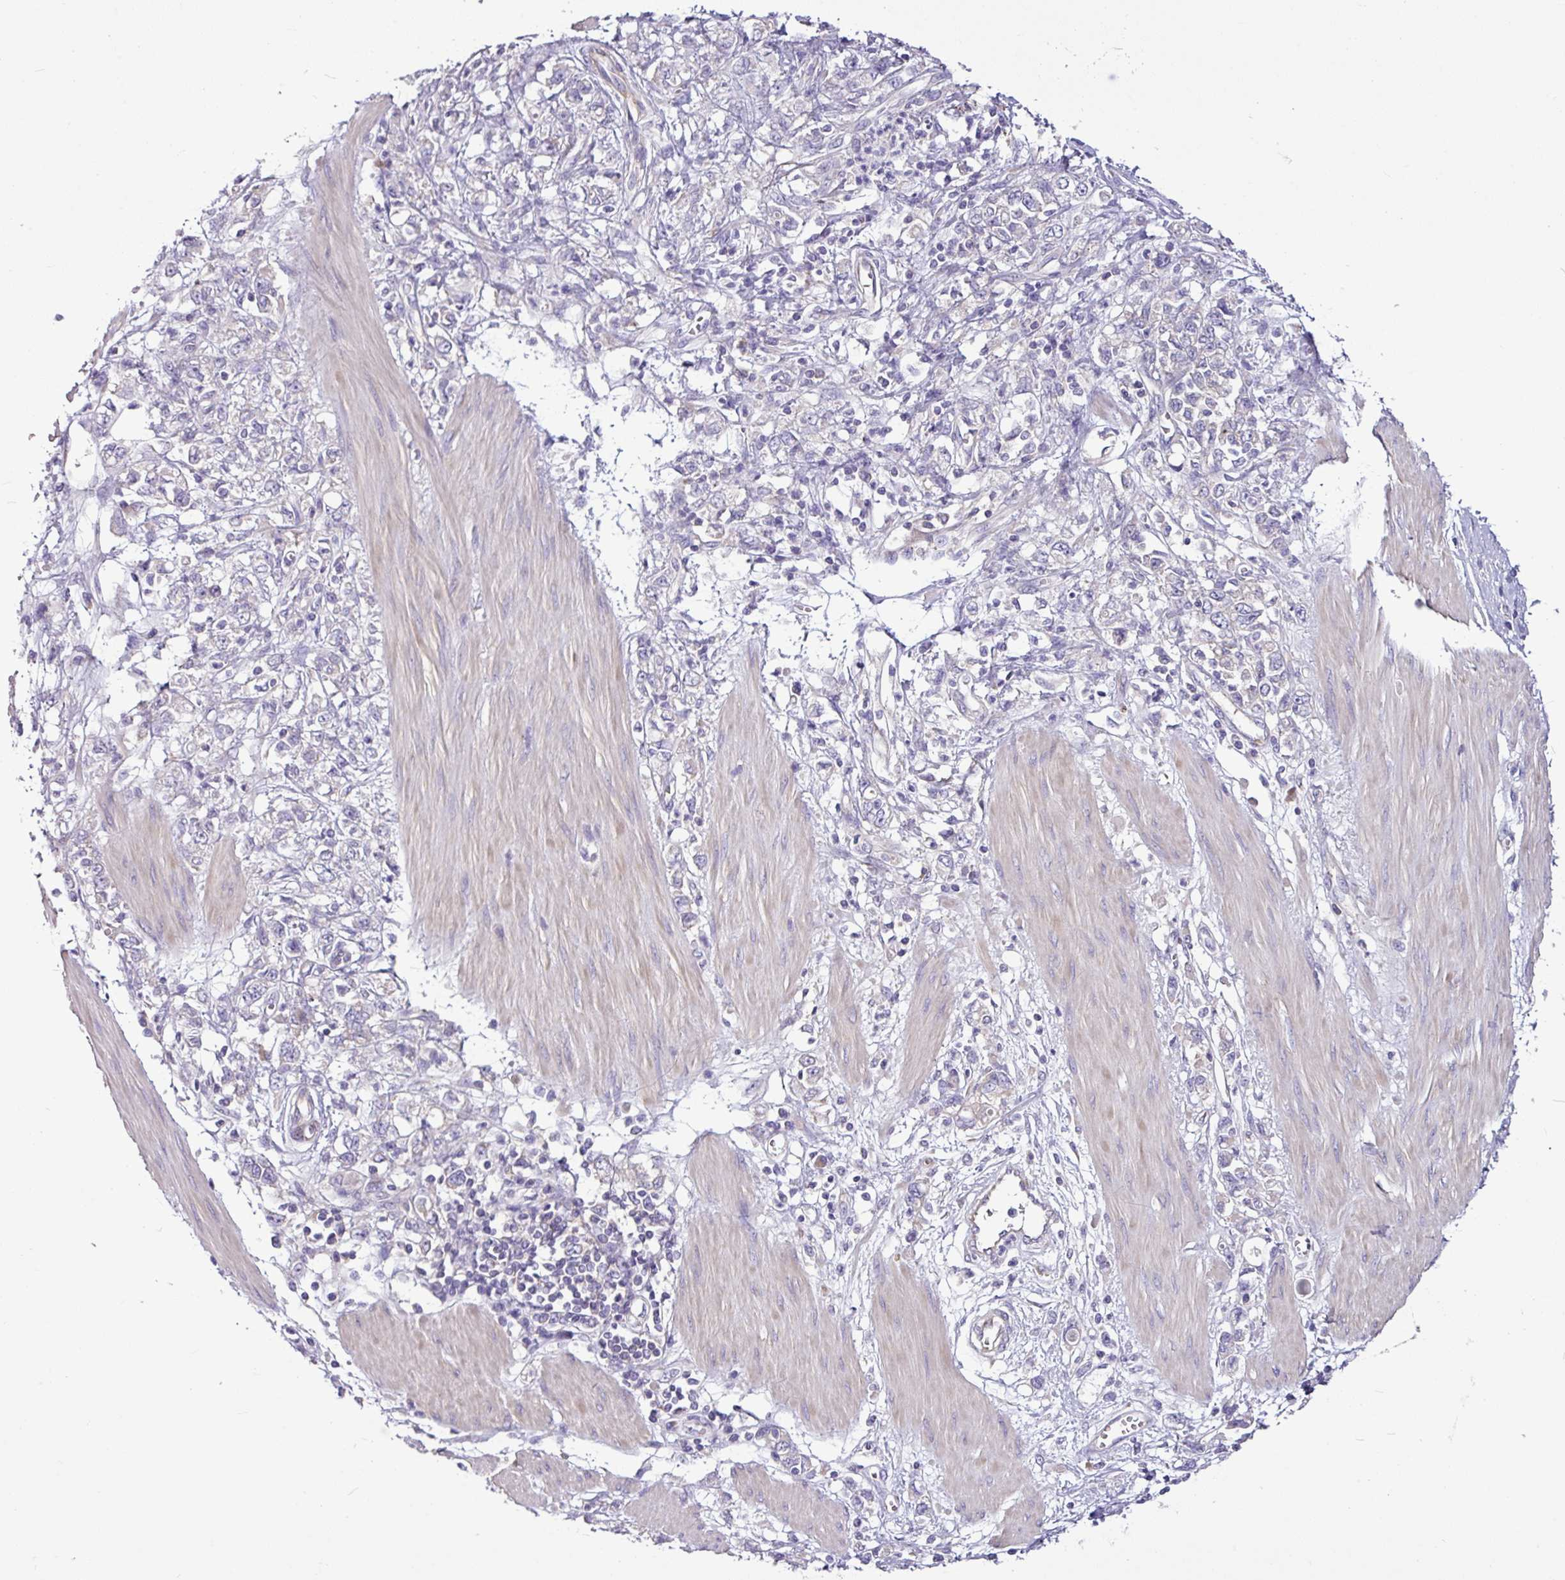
{"staining": {"intensity": "negative", "quantity": "none", "location": "none"}, "tissue": "stomach cancer", "cell_type": "Tumor cells", "image_type": "cancer", "snomed": [{"axis": "morphology", "description": "Adenocarcinoma, NOS"}, {"axis": "topography", "description": "Stomach"}], "caption": "Immunohistochemistry (IHC) image of stomach cancer (adenocarcinoma) stained for a protein (brown), which displays no positivity in tumor cells.", "gene": "MROH2A", "patient": {"sex": "female", "age": 76}}